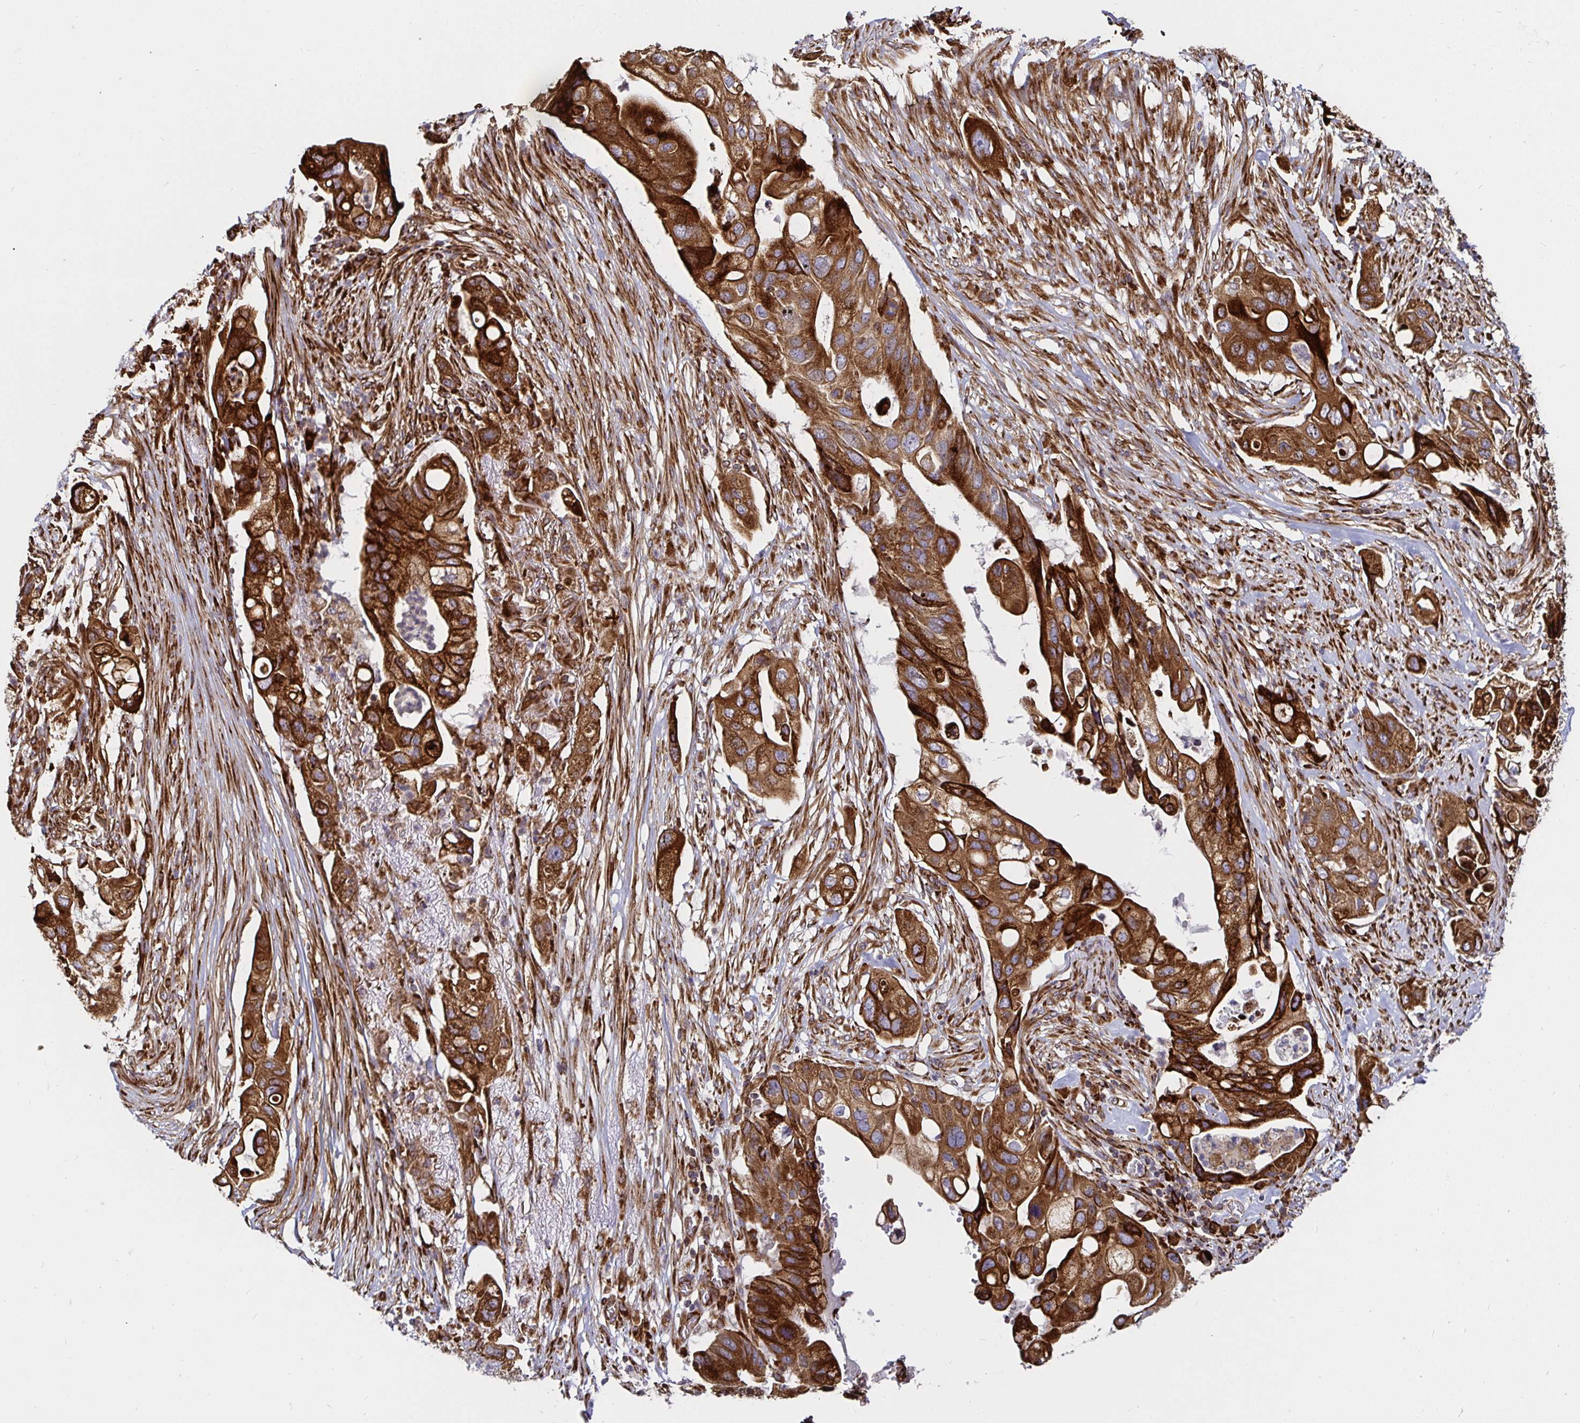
{"staining": {"intensity": "strong", "quantity": ">75%", "location": "cytoplasmic/membranous"}, "tissue": "pancreatic cancer", "cell_type": "Tumor cells", "image_type": "cancer", "snomed": [{"axis": "morphology", "description": "Adenocarcinoma, NOS"}, {"axis": "topography", "description": "Pancreas"}], "caption": "This histopathology image exhibits pancreatic cancer stained with immunohistochemistry (IHC) to label a protein in brown. The cytoplasmic/membranous of tumor cells show strong positivity for the protein. Nuclei are counter-stained blue.", "gene": "SMYD3", "patient": {"sex": "female", "age": 72}}